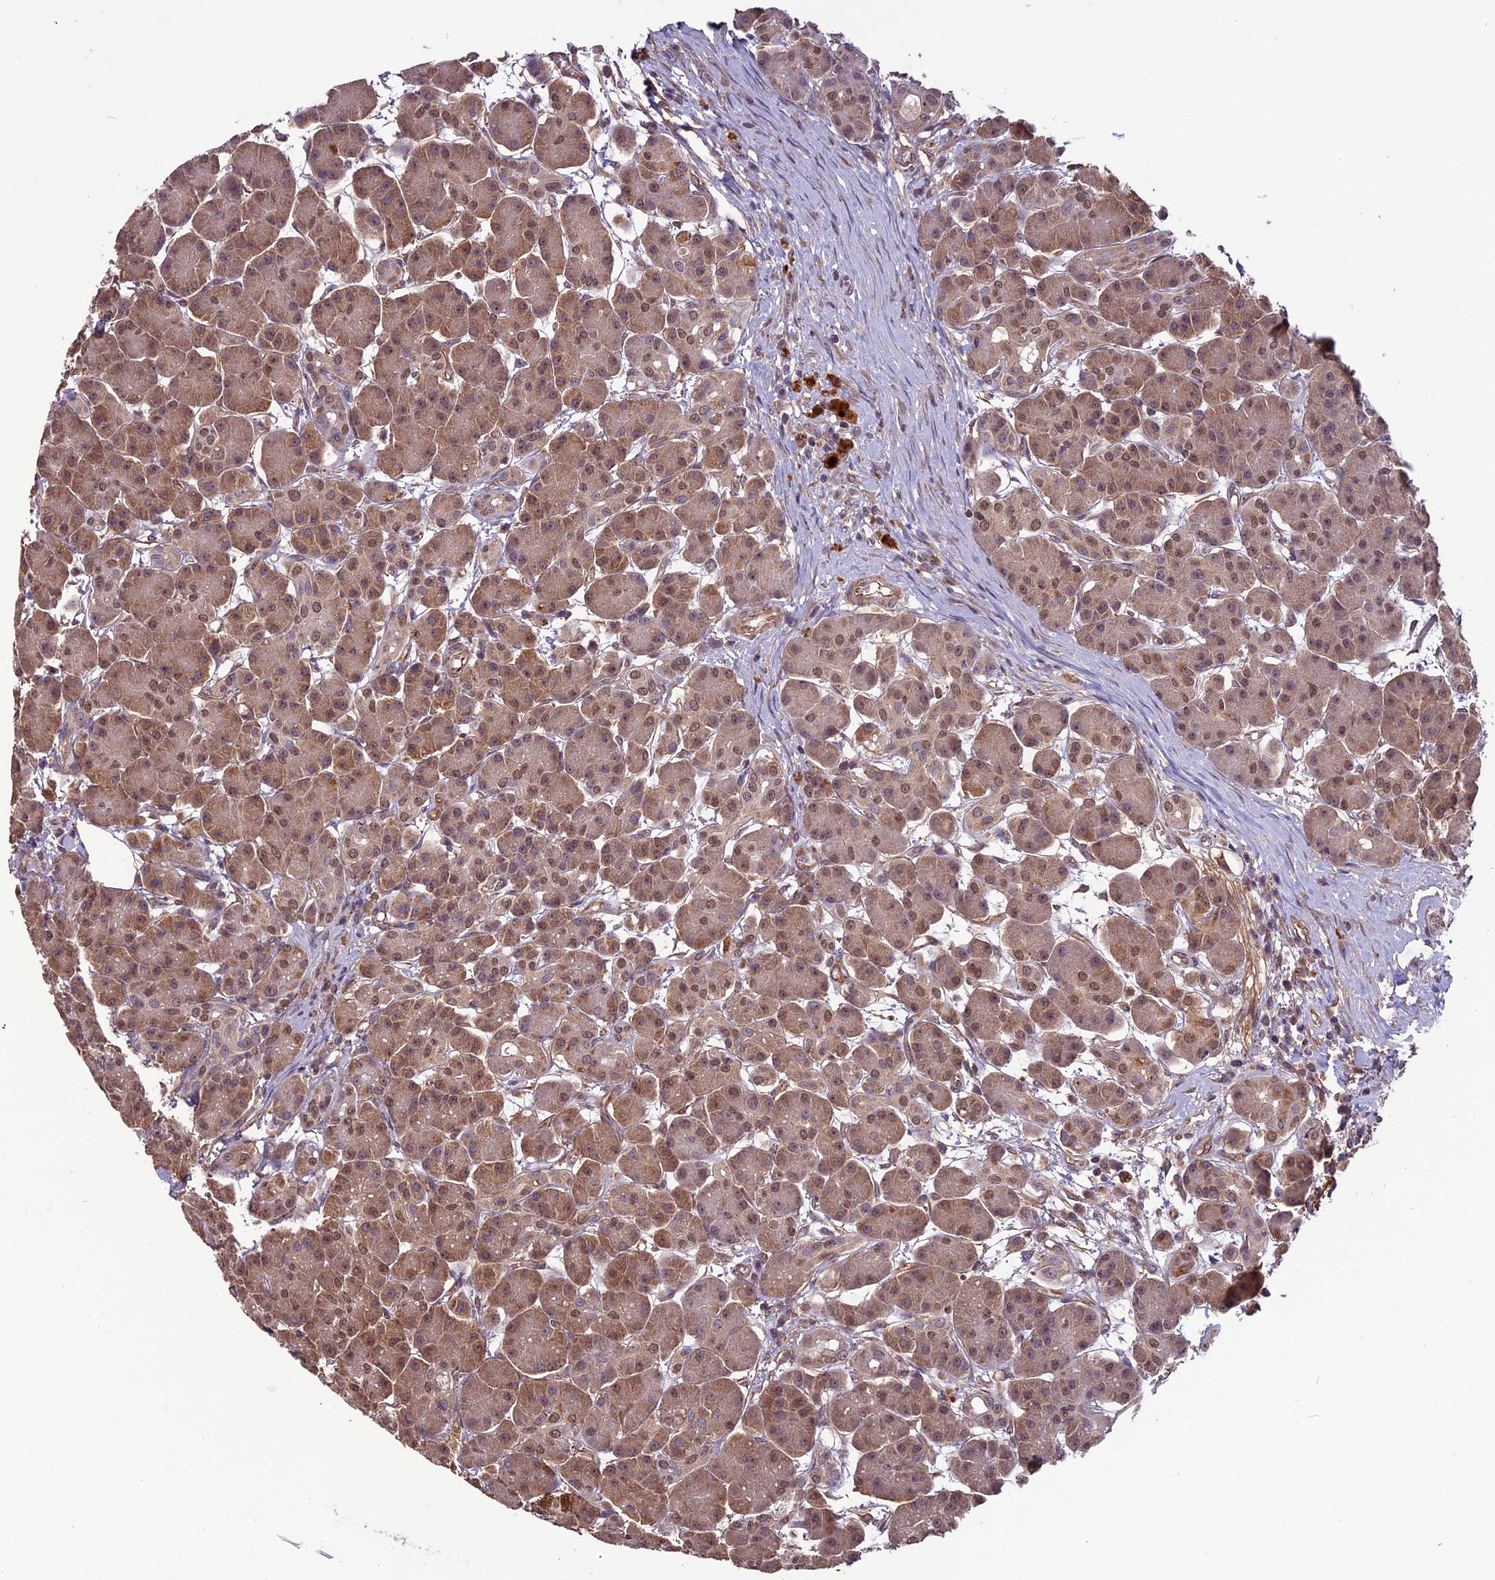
{"staining": {"intensity": "moderate", "quantity": ">75%", "location": "cytoplasmic/membranous,nuclear"}, "tissue": "pancreas", "cell_type": "Exocrine glandular cells", "image_type": "normal", "snomed": [{"axis": "morphology", "description": "Normal tissue, NOS"}, {"axis": "topography", "description": "Pancreas"}], "caption": "Brown immunohistochemical staining in unremarkable human pancreas exhibits moderate cytoplasmic/membranous,nuclear expression in about >75% of exocrine glandular cells. Ihc stains the protein in brown and the nuclei are stained blue.", "gene": "C3orf70", "patient": {"sex": "male", "age": 63}}